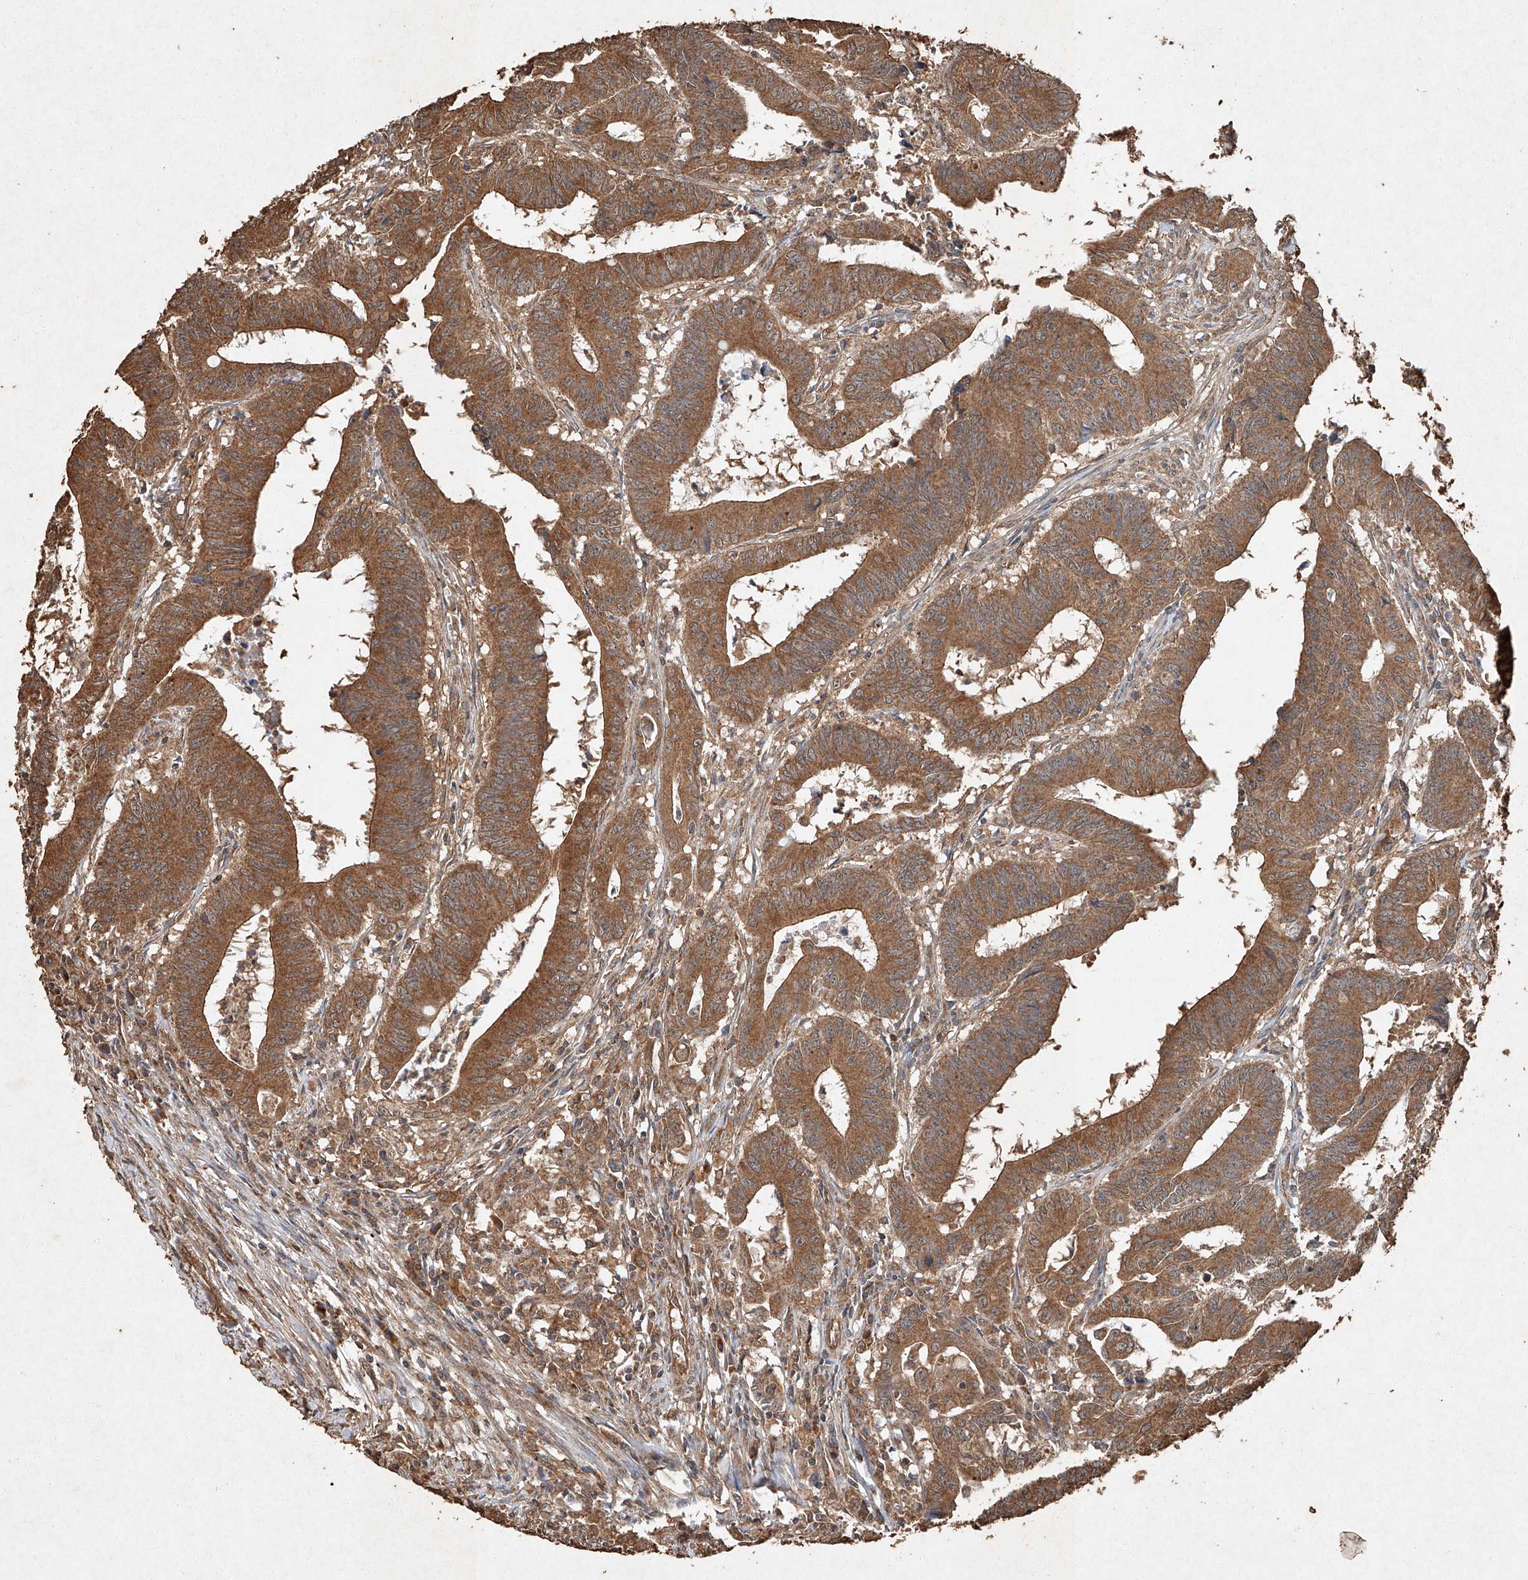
{"staining": {"intensity": "moderate", "quantity": ">75%", "location": "cytoplasmic/membranous"}, "tissue": "colorectal cancer", "cell_type": "Tumor cells", "image_type": "cancer", "snomed": [{"axis": "morphology", "description": "Adenocarcinoma, NOS"}, {"axis": "topography", "description": "Colon"}], "caption": "Immunohistochemistry photomicrograph of colorectal cancer (adenocarcinoma) stained for a protein (brown), which exhibits medium levels of moderate cytoplasmic/membranous staining in approximately >75% of tumor cells.", "gene": "STK3", "patient": {"sex": "male", "age": 45}}